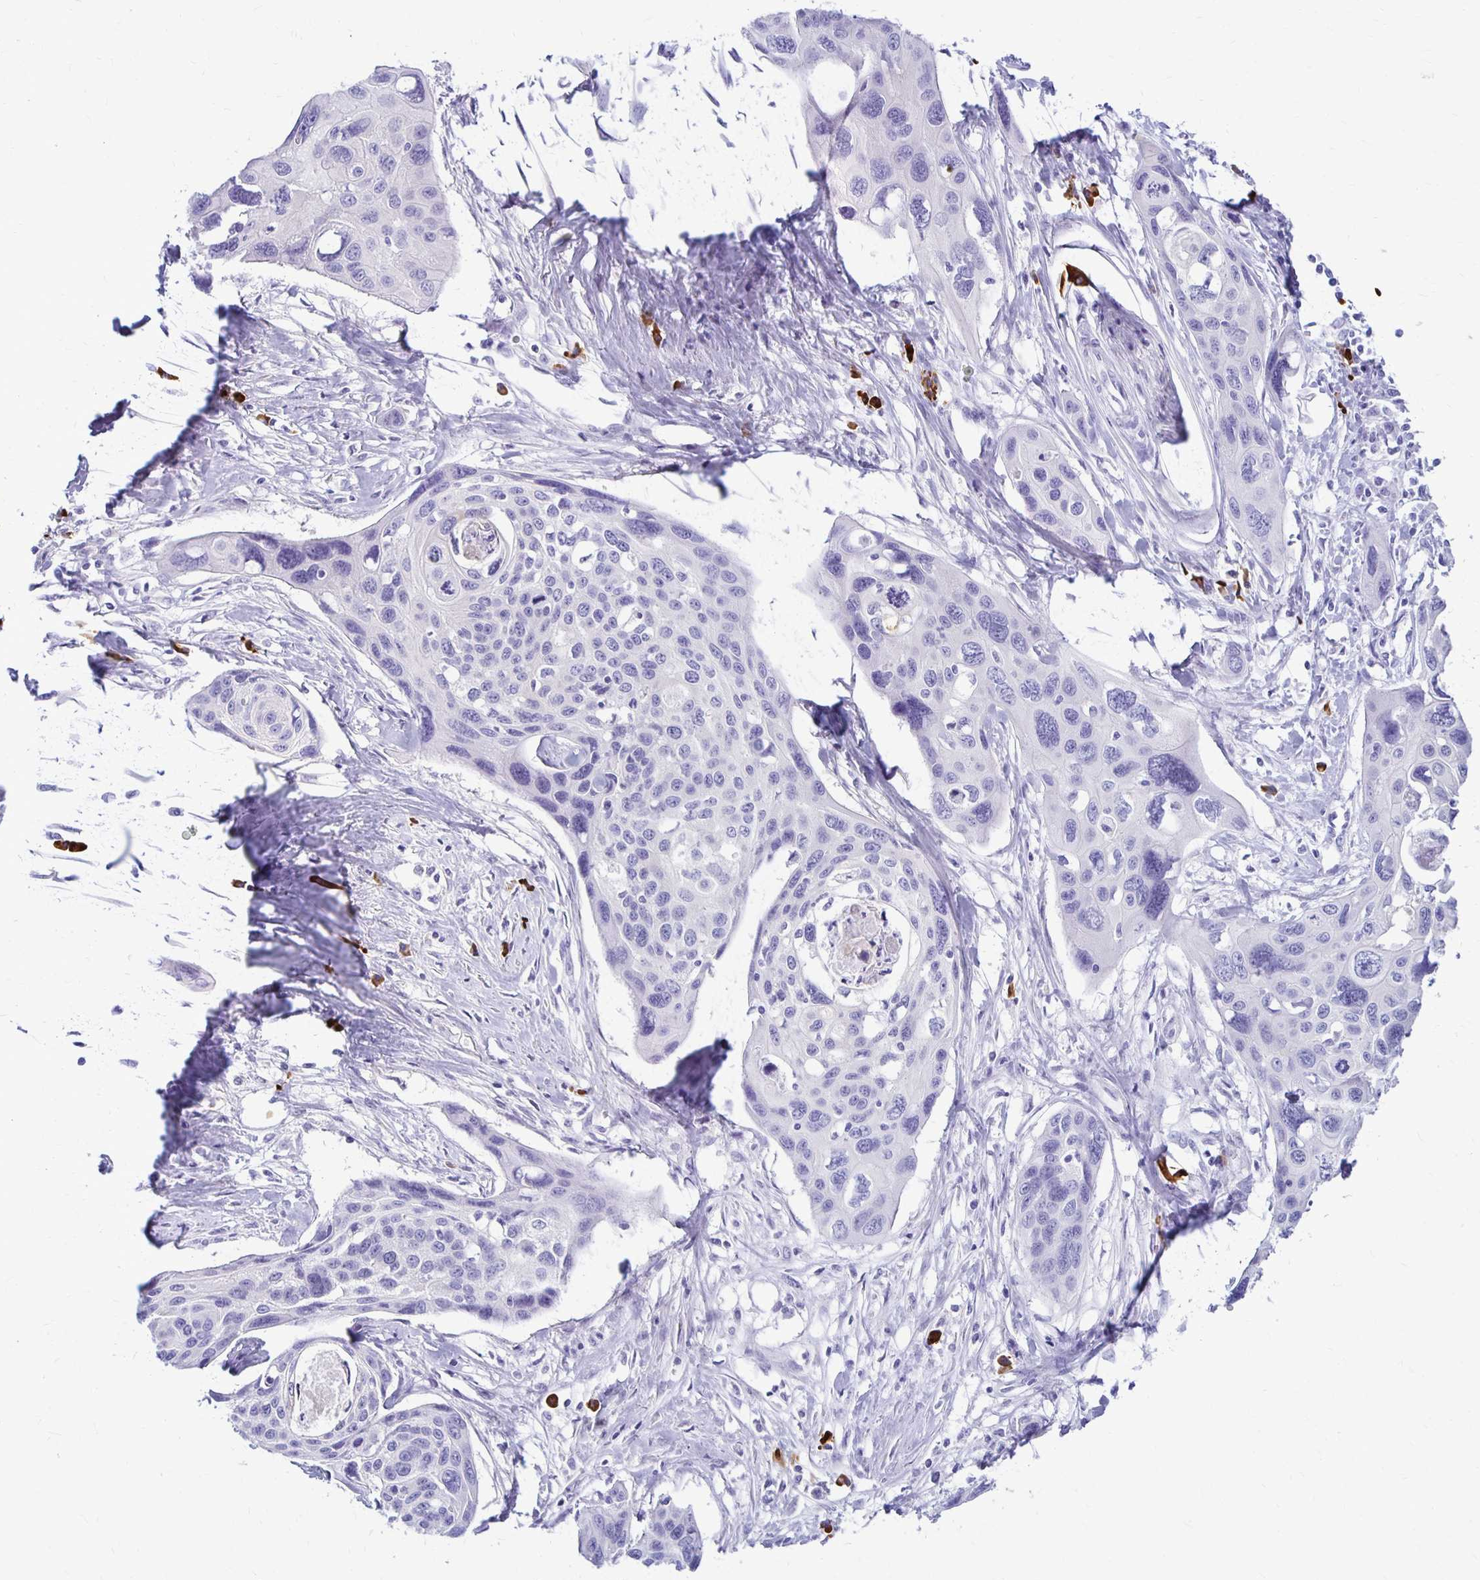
{"staining": {"intensity": "negative", "quantity": "none", "location": "none"}, "tissue": "cervical cancer", "cell_type": "Tumor cells", "image_type": "cancer", "snomed": [{"axis": "morphology", "description": "Squamous cell carcinoma, NOS"}, {"axis": "topography", "description": "Cervix"}], "caption": "Cervical squamous cell carcinoma was stained to show a protein in brown. There is no significant staining in tumor cells. (DAB (3,3'-diaminobenzidine) immunohistochemistry (IHC) visualized using brightfield microscopy, high magnification).", "gene": "FNTB", "patient": {"sex": "female", "age": 31}}